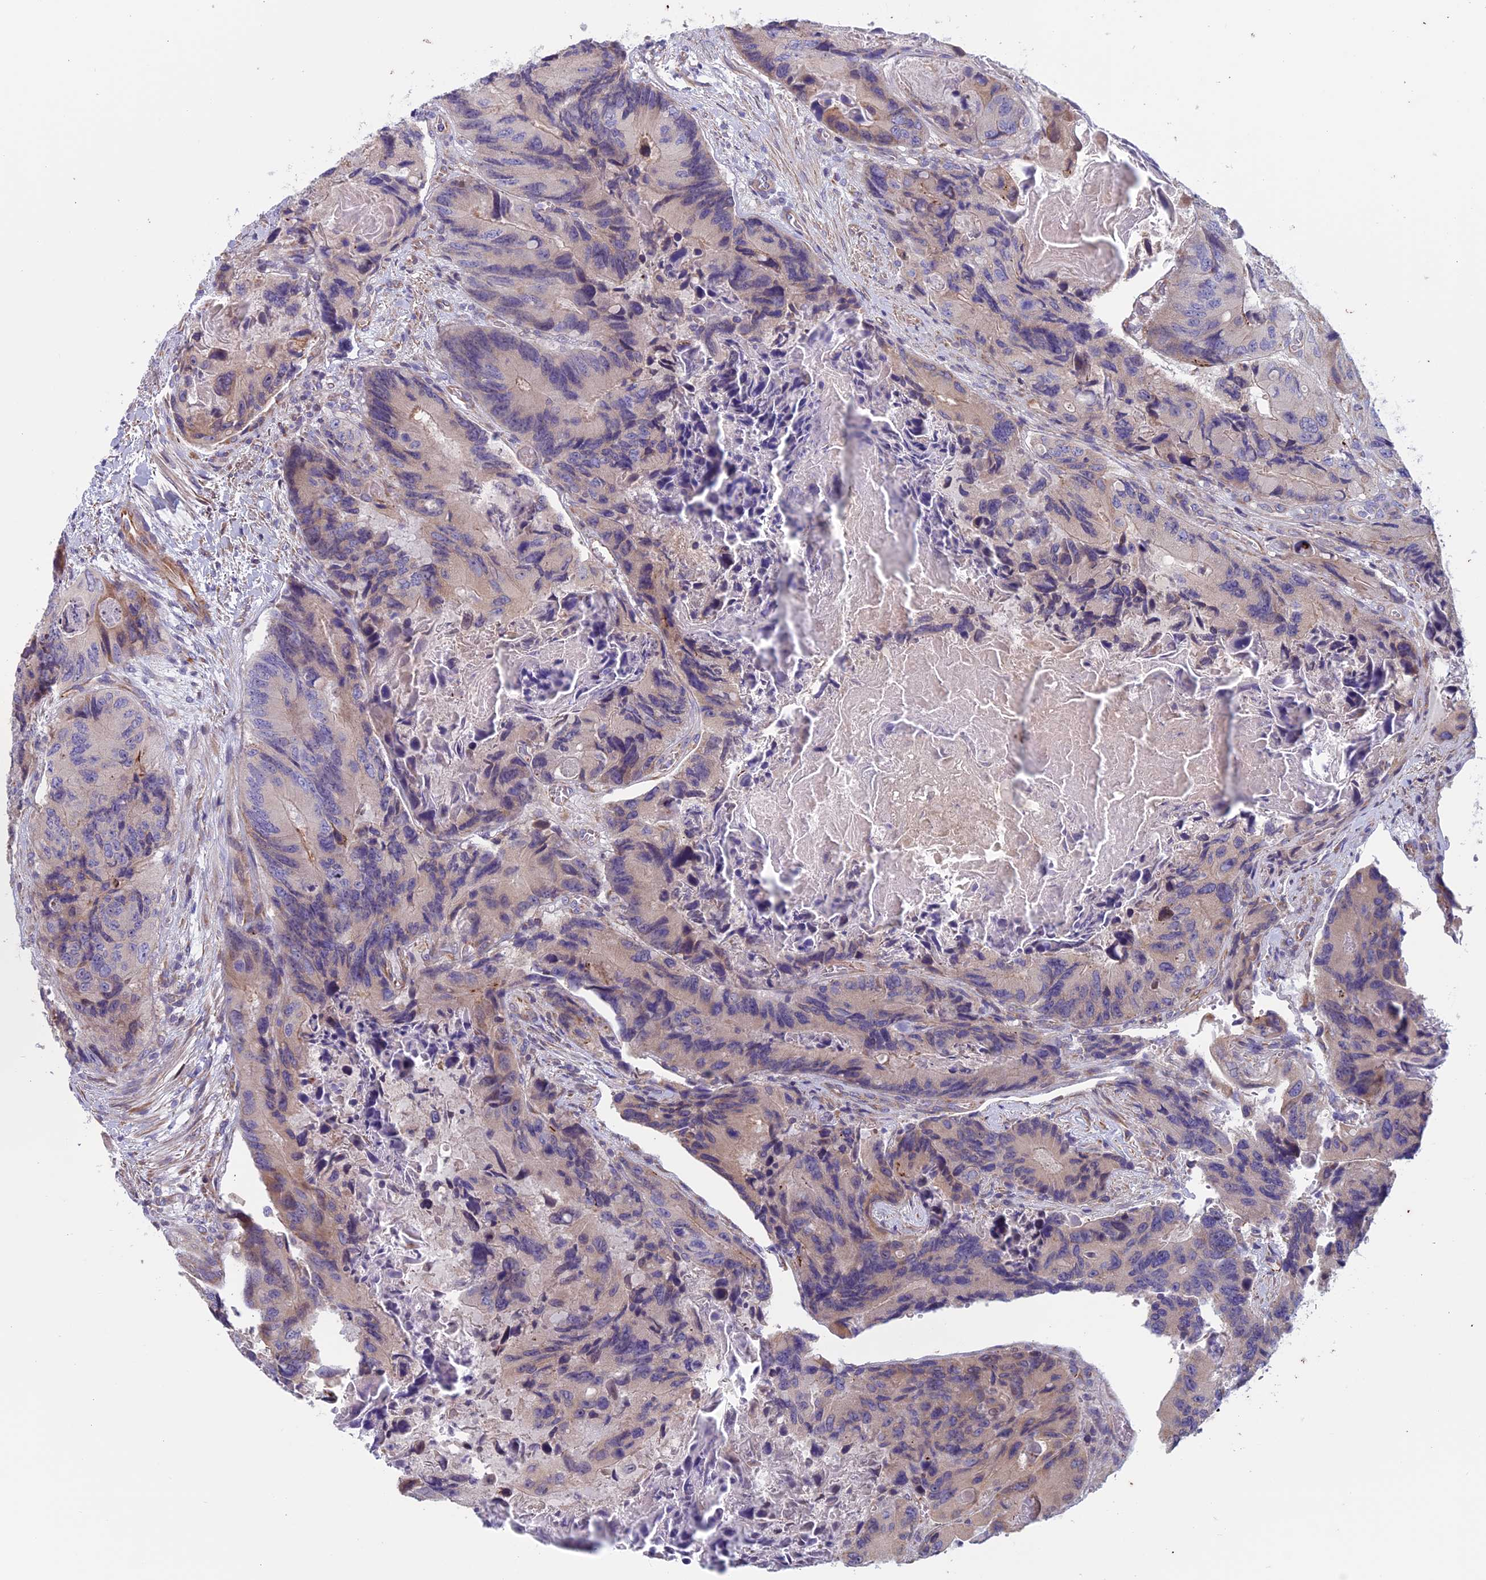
{"staining": {"intensity": "negative", "quantity": "none", "location": "none"}, "tissue": "colorectal cancer", "cell_type": "Tumor cells", "image_type": "cancer", "snomed": [{"axis": "morphology", "description": "Adenocarcinoma, NOS"}, {"axis": "topography", "description": "Colon"}], "caption": "The IHC photomicrograph has no significant expression in tumor cells of colorectal cancer tissue.", "gene": "BCL2L10", "patient": {"sex": "male", "age": 84}}